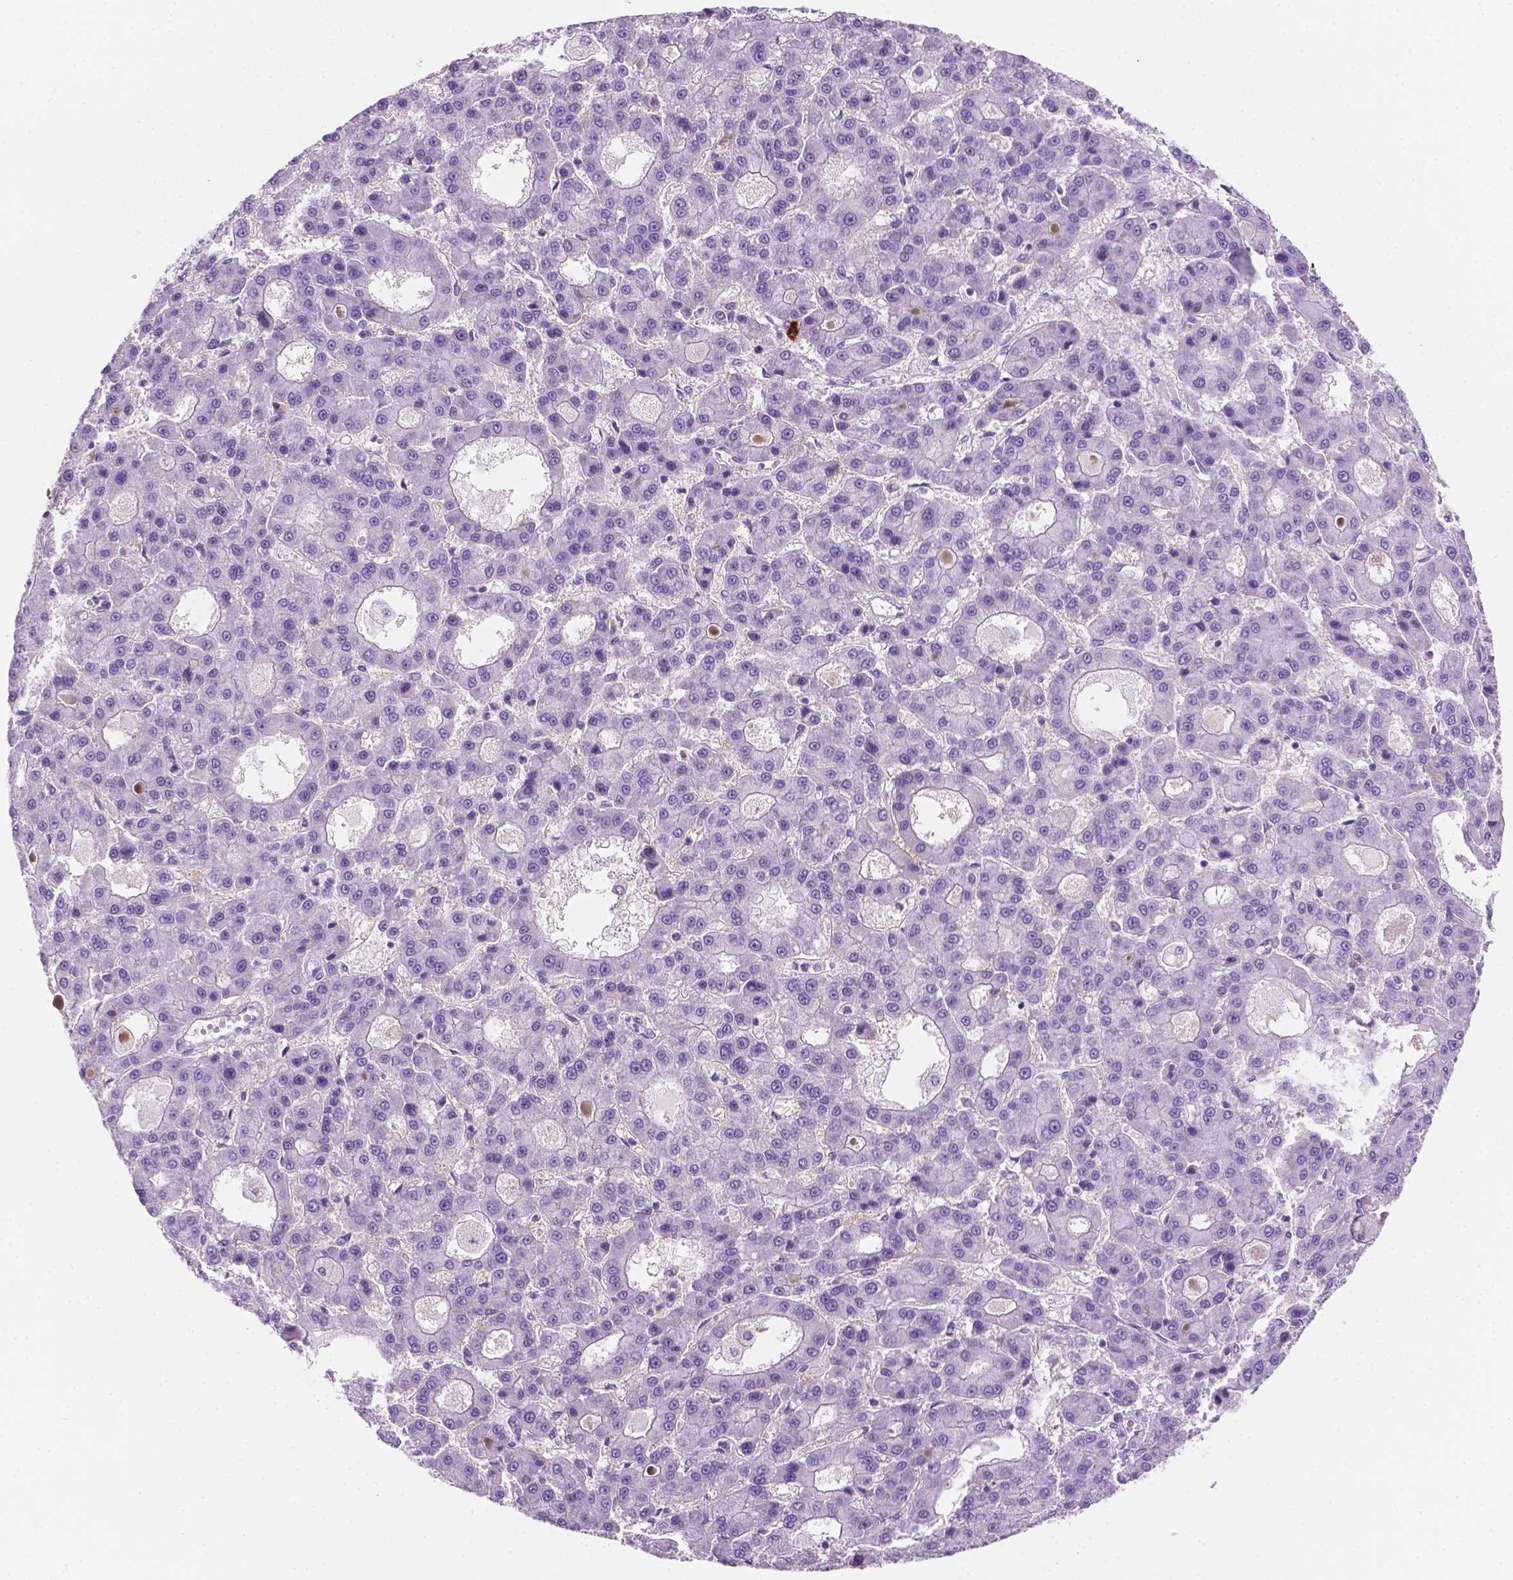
{"staining": {"intensity": "negative", "quantity": "none", "location": "none"}, "tissue": "liver cancer", "cell_type": "Tumor cells", "image_type": "cancer", "snomed": [{"axis": "morphology", "description": "Carcinoma, Hepatocellular, NOS"}, {"axis": "topography", "description": "Liver"}], "caption": "This is an immunohistochemistry (IHC) image of liver hepatocellular carcinoma. There is no expression in tumor cells.", "gene": "EPPK1", "patient": {"sex": "male", "age": 70}}